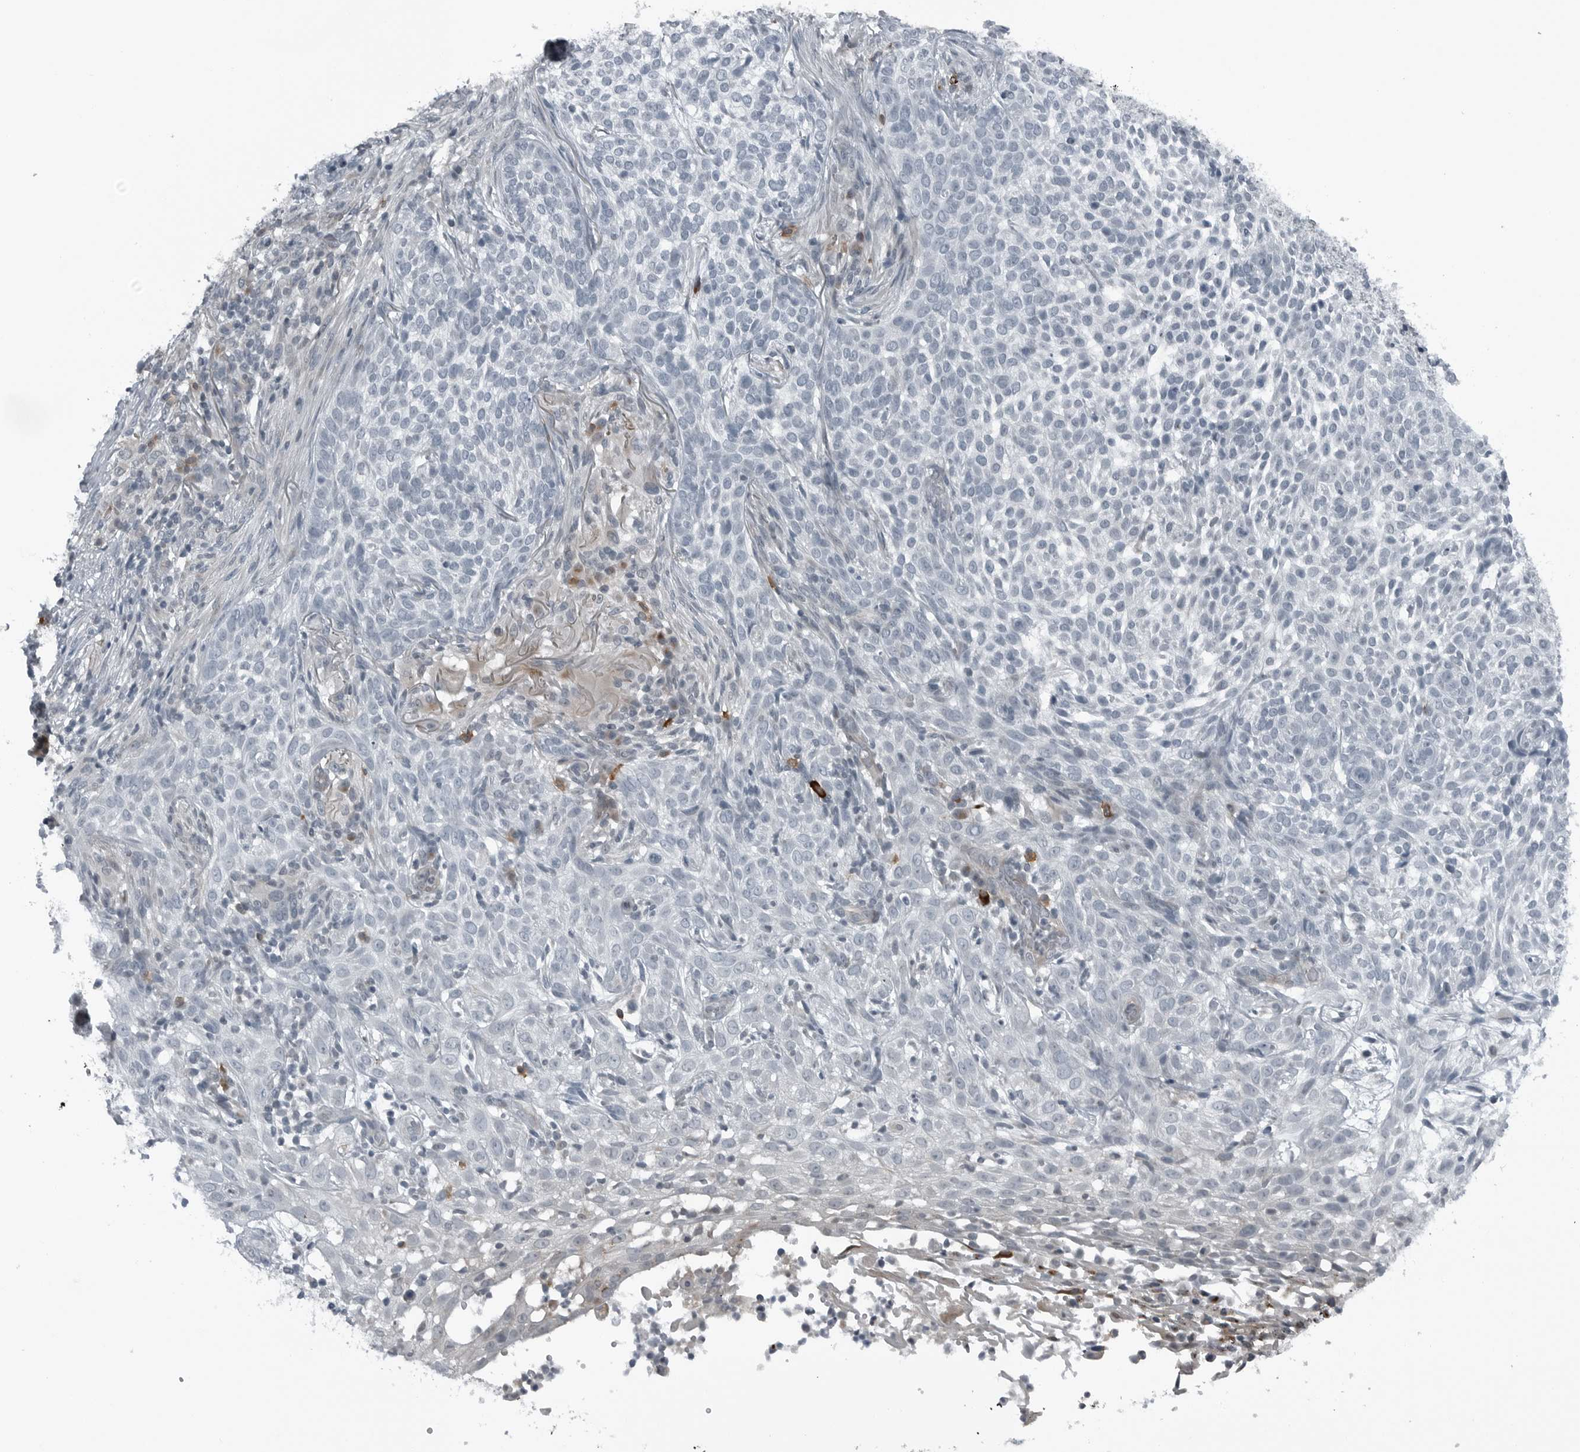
{"staining": {"intensity": "negative", "quantity": "none", "location": "none"}, "tissue": "skin cancer", "cell_type": "Tumor cells", "image_type": "cancer", "snomed": [{"axis": "morphology", "description": "Basal cell carcinoma"}, {"axis": "topography", "description": "Skin"}], "caption": "IHC of human skin basal cell carcinoma displays no positivity in tumor cells.", "gene": "GAK", "patient": {"sex": "female", "age": 64}}